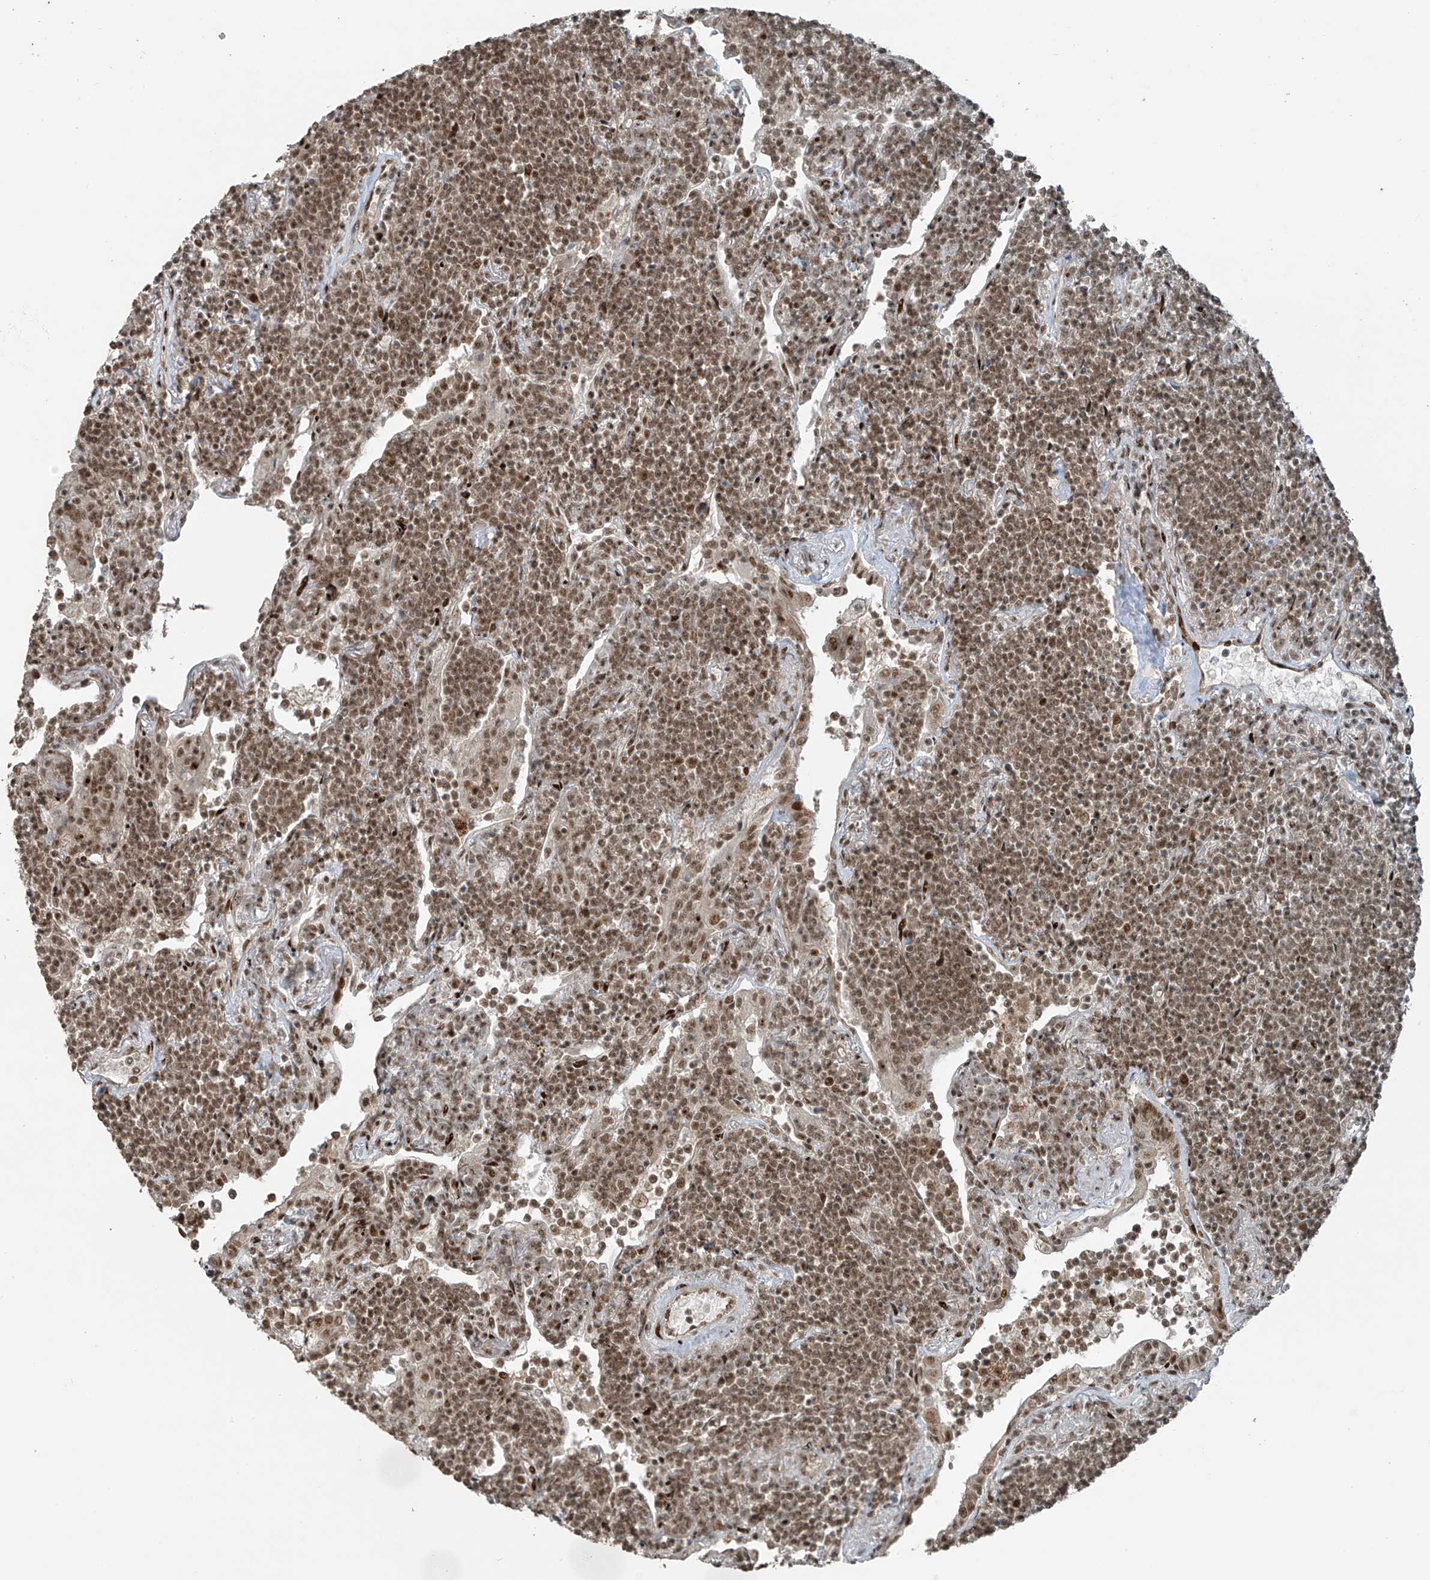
{"staining": {"intensity": "moderate", "quantity": ">75%", "location": "nuclear"}, "tissue": "lymphoma", "cell_type": "Tumor cells", "image_type": "cancer", "snomed": [{"axis": "morphology", "description": "Malignant lymphoma, non-Hodgkin's type, Low grade"}, {"axis": "topography", "description": "Lung"}], "caption": "This is an image of immunohistochemistry (IHC) staining of low-grade malignant lymphoma, non-Hodgkin's type, which shows moderate expression in the nuclear of tumor cells.", "gene": "PCNP", "patient": {"sex": "female", "age": 71}}